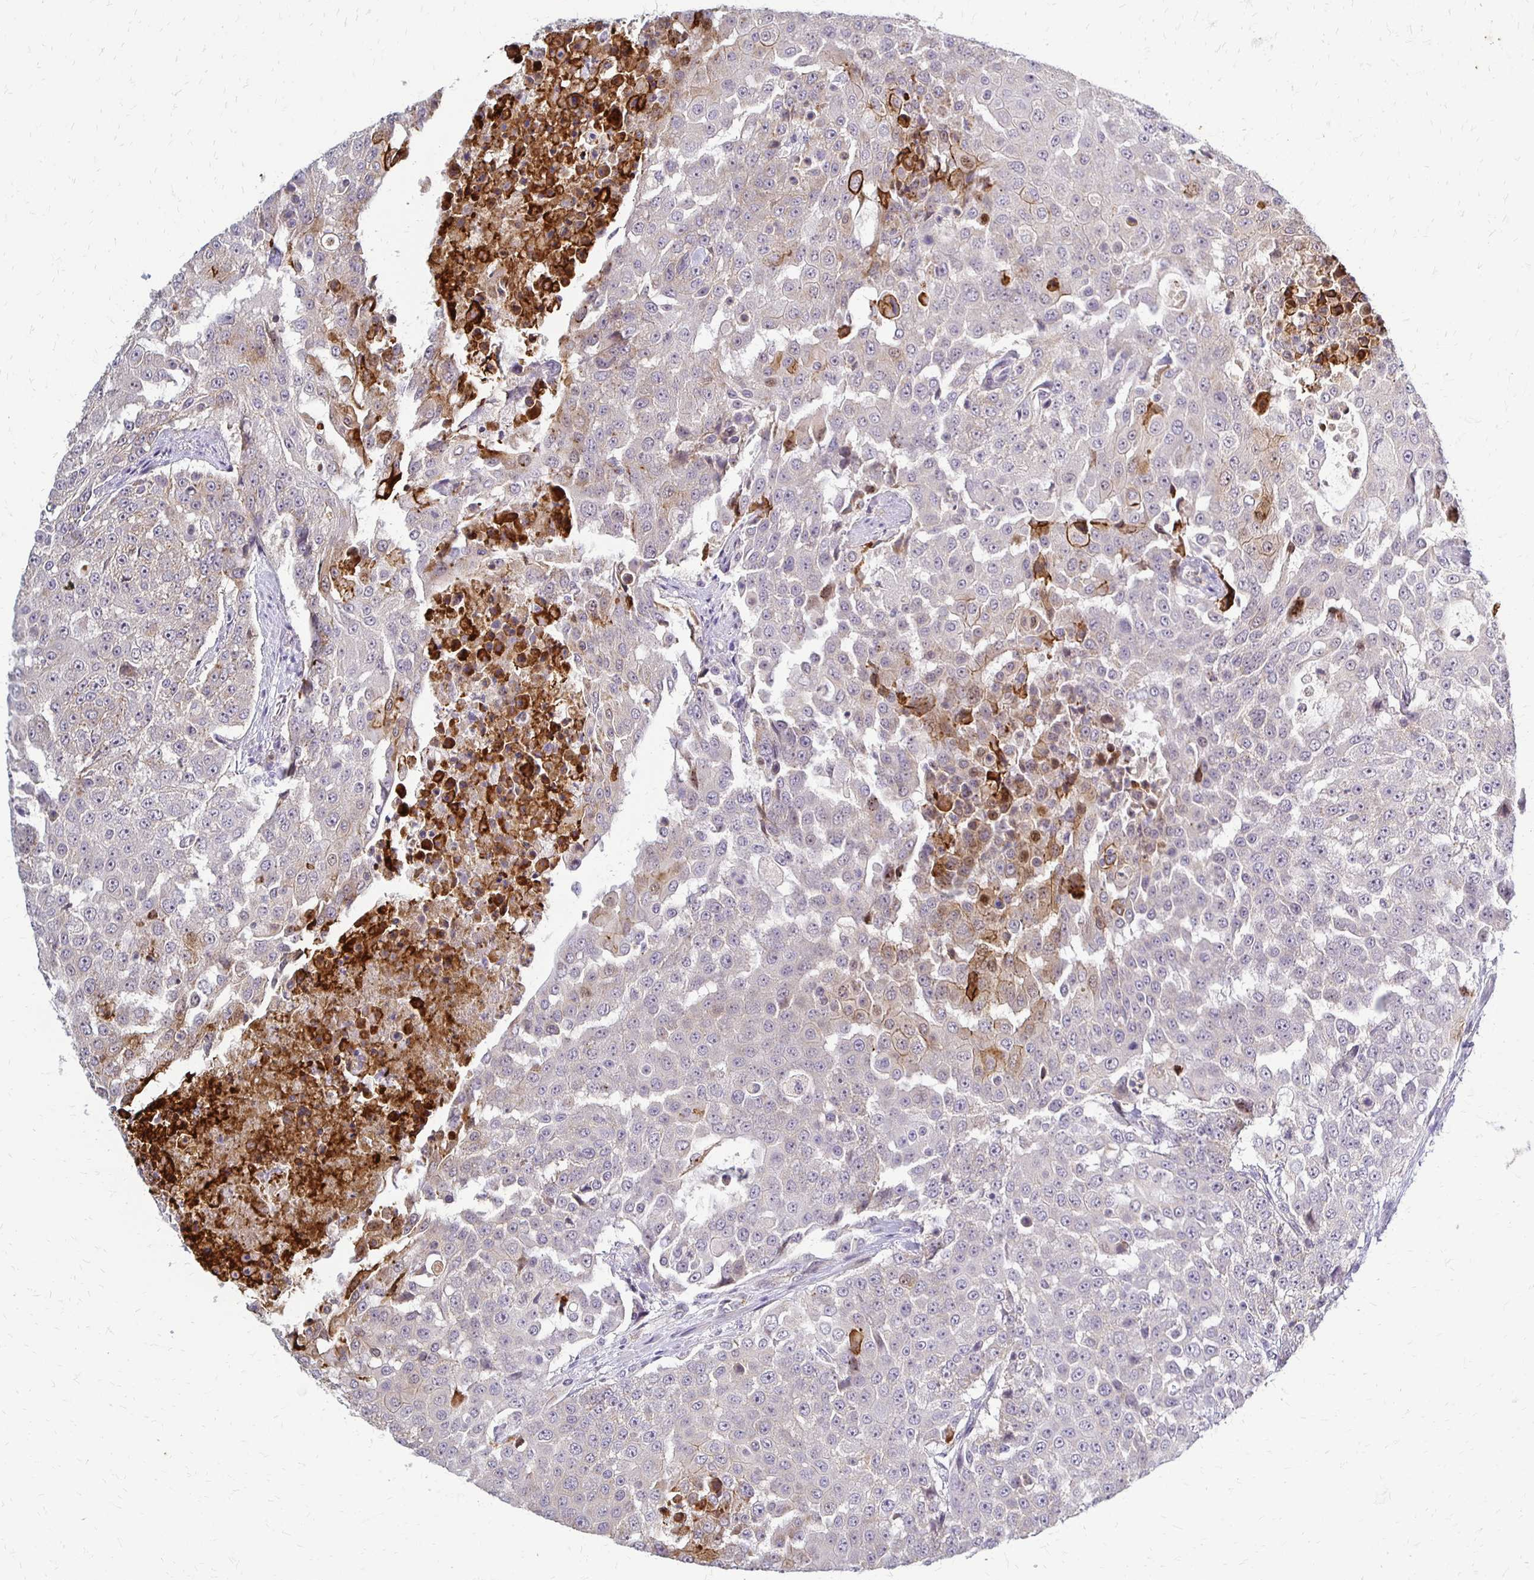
{"staining": {"intensity": "moderate", "quantity": "<25%", "location": "cytoplasmic/membranous"}, "tissue": "urothelial cancer", "cell_type": "Tumor cells", "image_type": "cancer", "snomed": [{"axis": "morphology", "description": "Urothelial carcinoma, High grade"}, {"axis": "topography", "description": "Urinary bladder"}], "caption": "There is low levels of moderate cytoplasmic/membranous staining in tumor cells of urothelial cancer, as demonstrated by immunohistochemical staining (brown color).", "gene": "SLC9A9", "patient": {"sex": "female", "age": 63}}